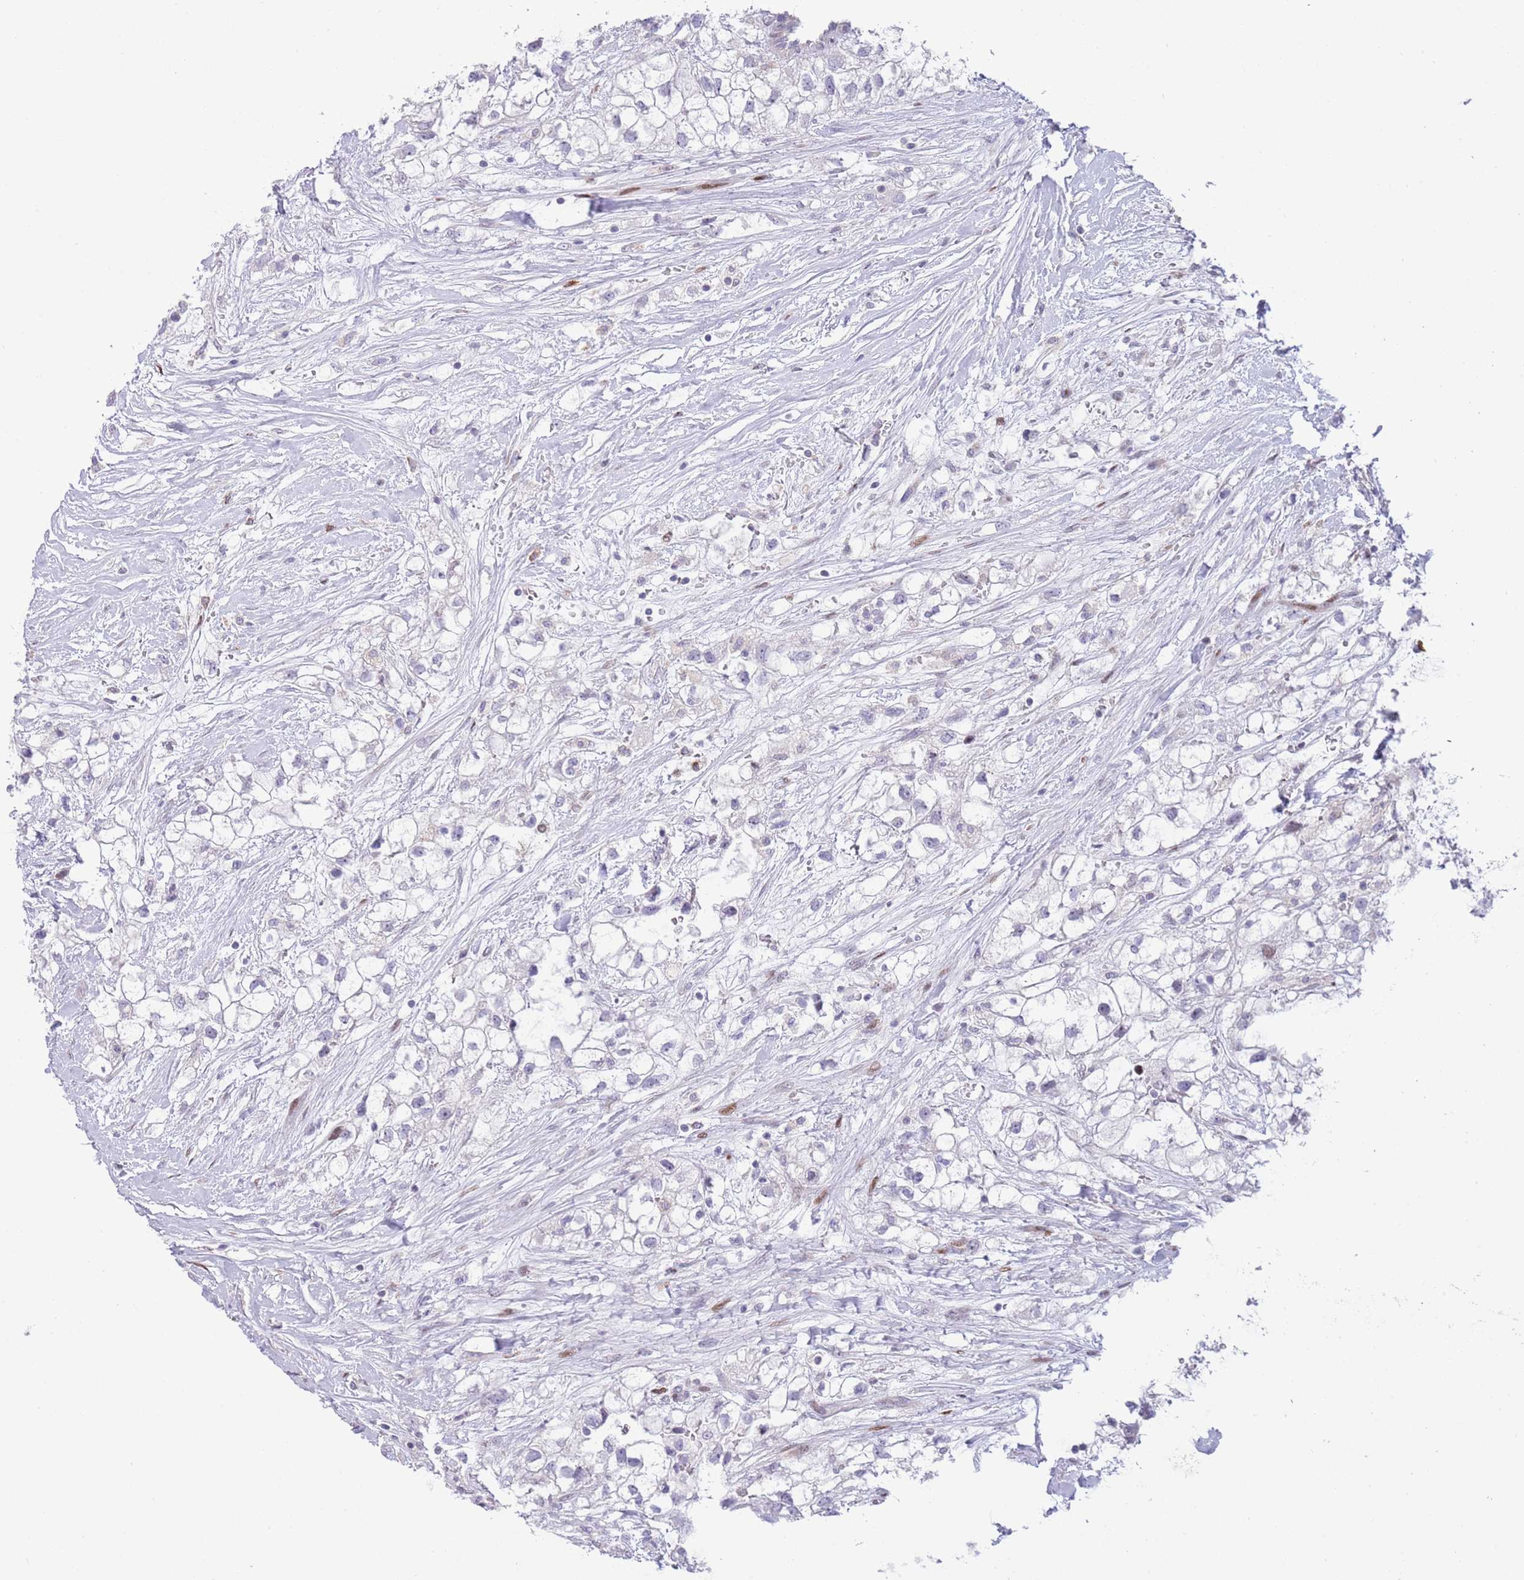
{"staining": {"intensity": "negative", "quantity": "none", "location": "none"}, "tissue": "renal cancer", "cell_type": "Tumor cells", "image_type": "cancer", "snomed": [{"axis": "morphology", "description": "Adenocarcinoma, NOS"}, {"axis": "topography", "description": "Kidney"}], "caption": "Tumor cells are negative for protein expression in human renal adenocarcinoma.", "gene": "ANO8", "patient": {"sex": "male", "age": 59}}